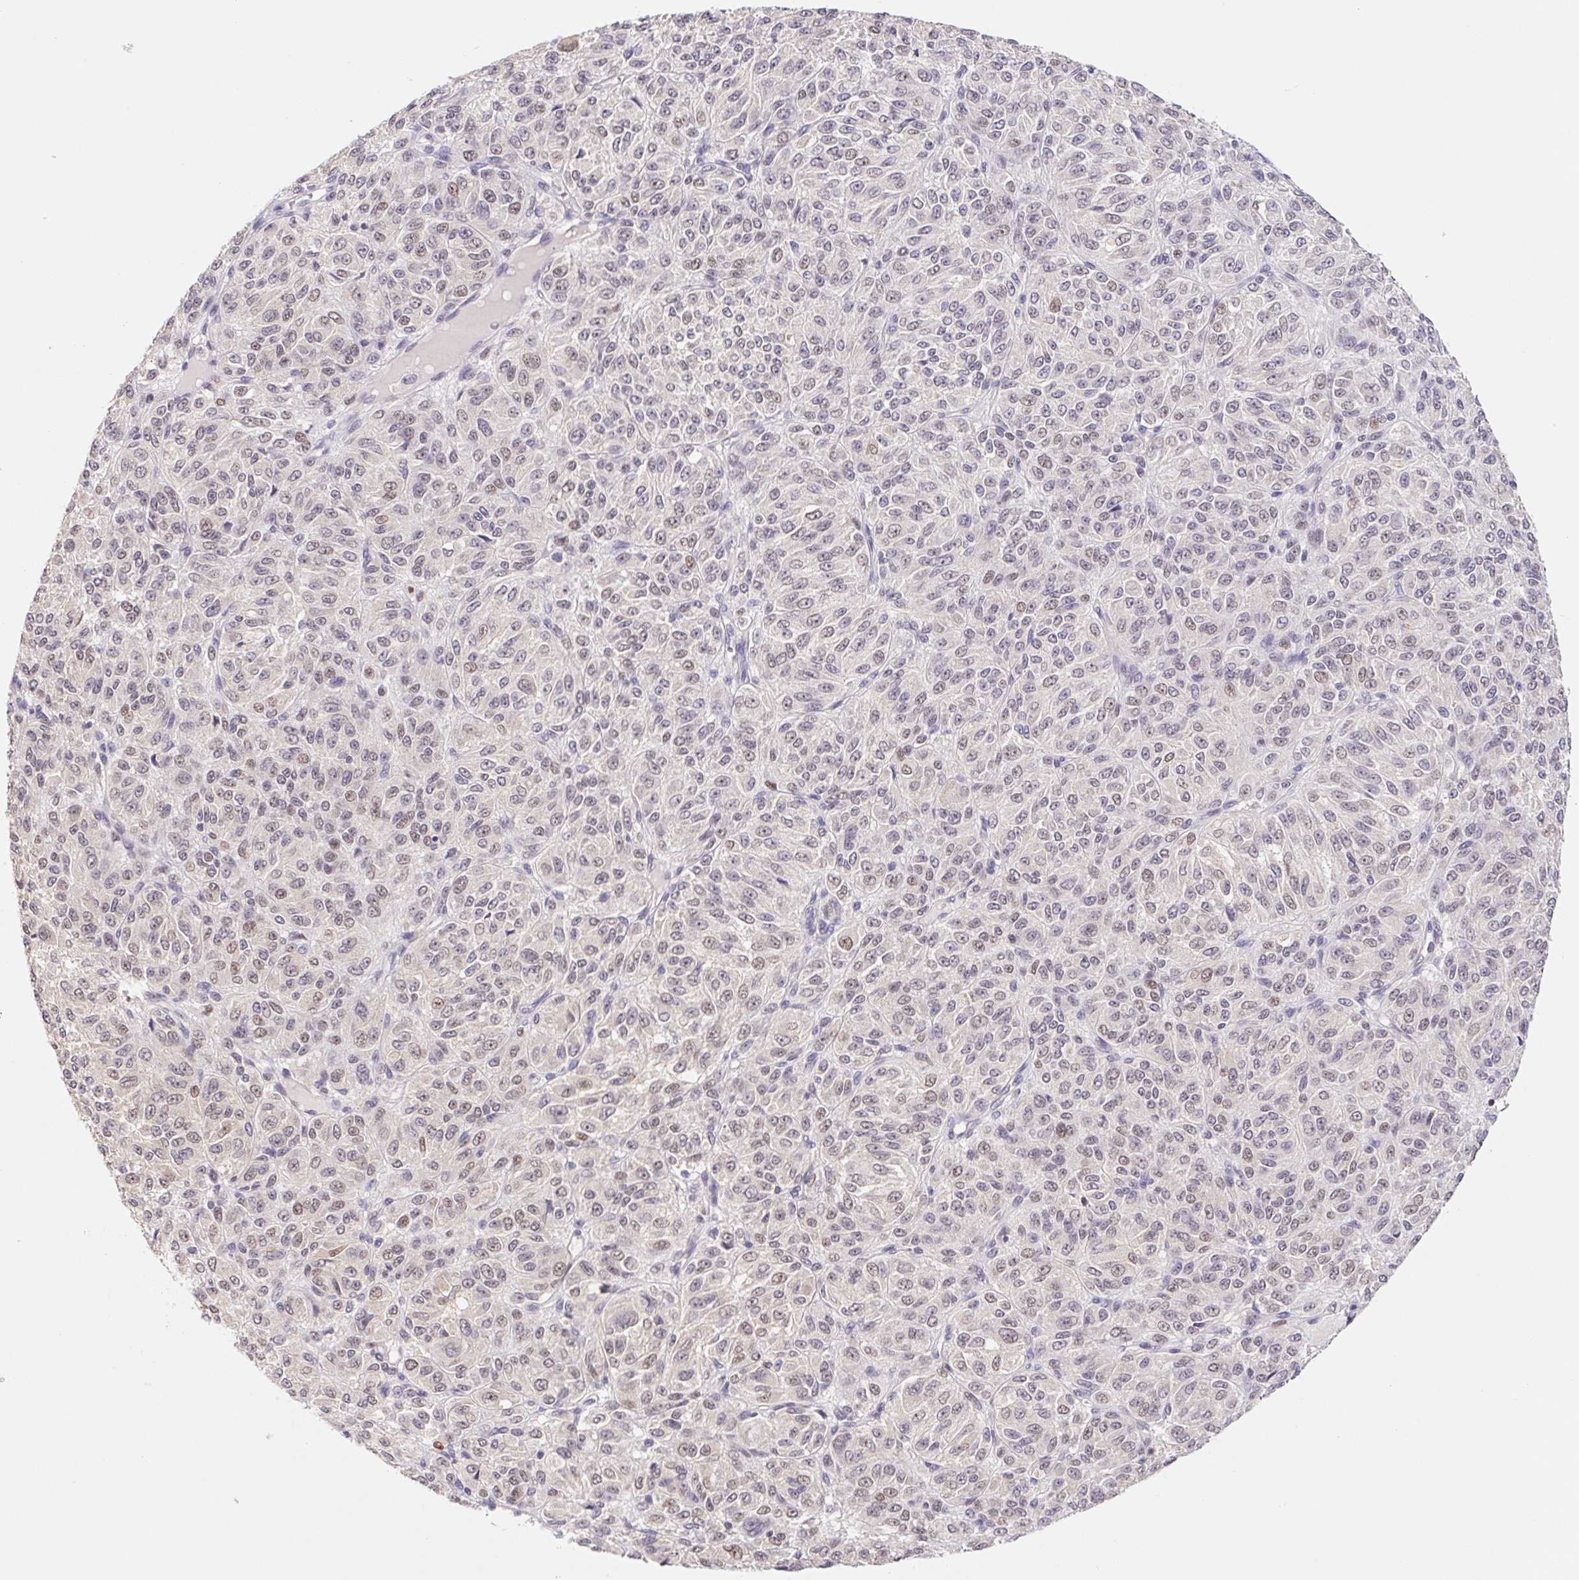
{"staining": {"intensity": "weak", "quantity": "25%-75%", "location": "nuclear"}, "tissue": "melanoma", "cell_type": "Tumor cells", "image_type": "cancer", "snomed": [{"axis": "morphology", "description": "Malignant melanoma, Metastatic site"}, {"axis": "topography", "description": "Brain"}], "caption": "Weak nuclear staining is appreciated in about 25%-75% of tumor cells in malignant melanoma (metastatic site).", "gene": "L3MBTL4", "patient": {"sex": "female", "age": 56}}